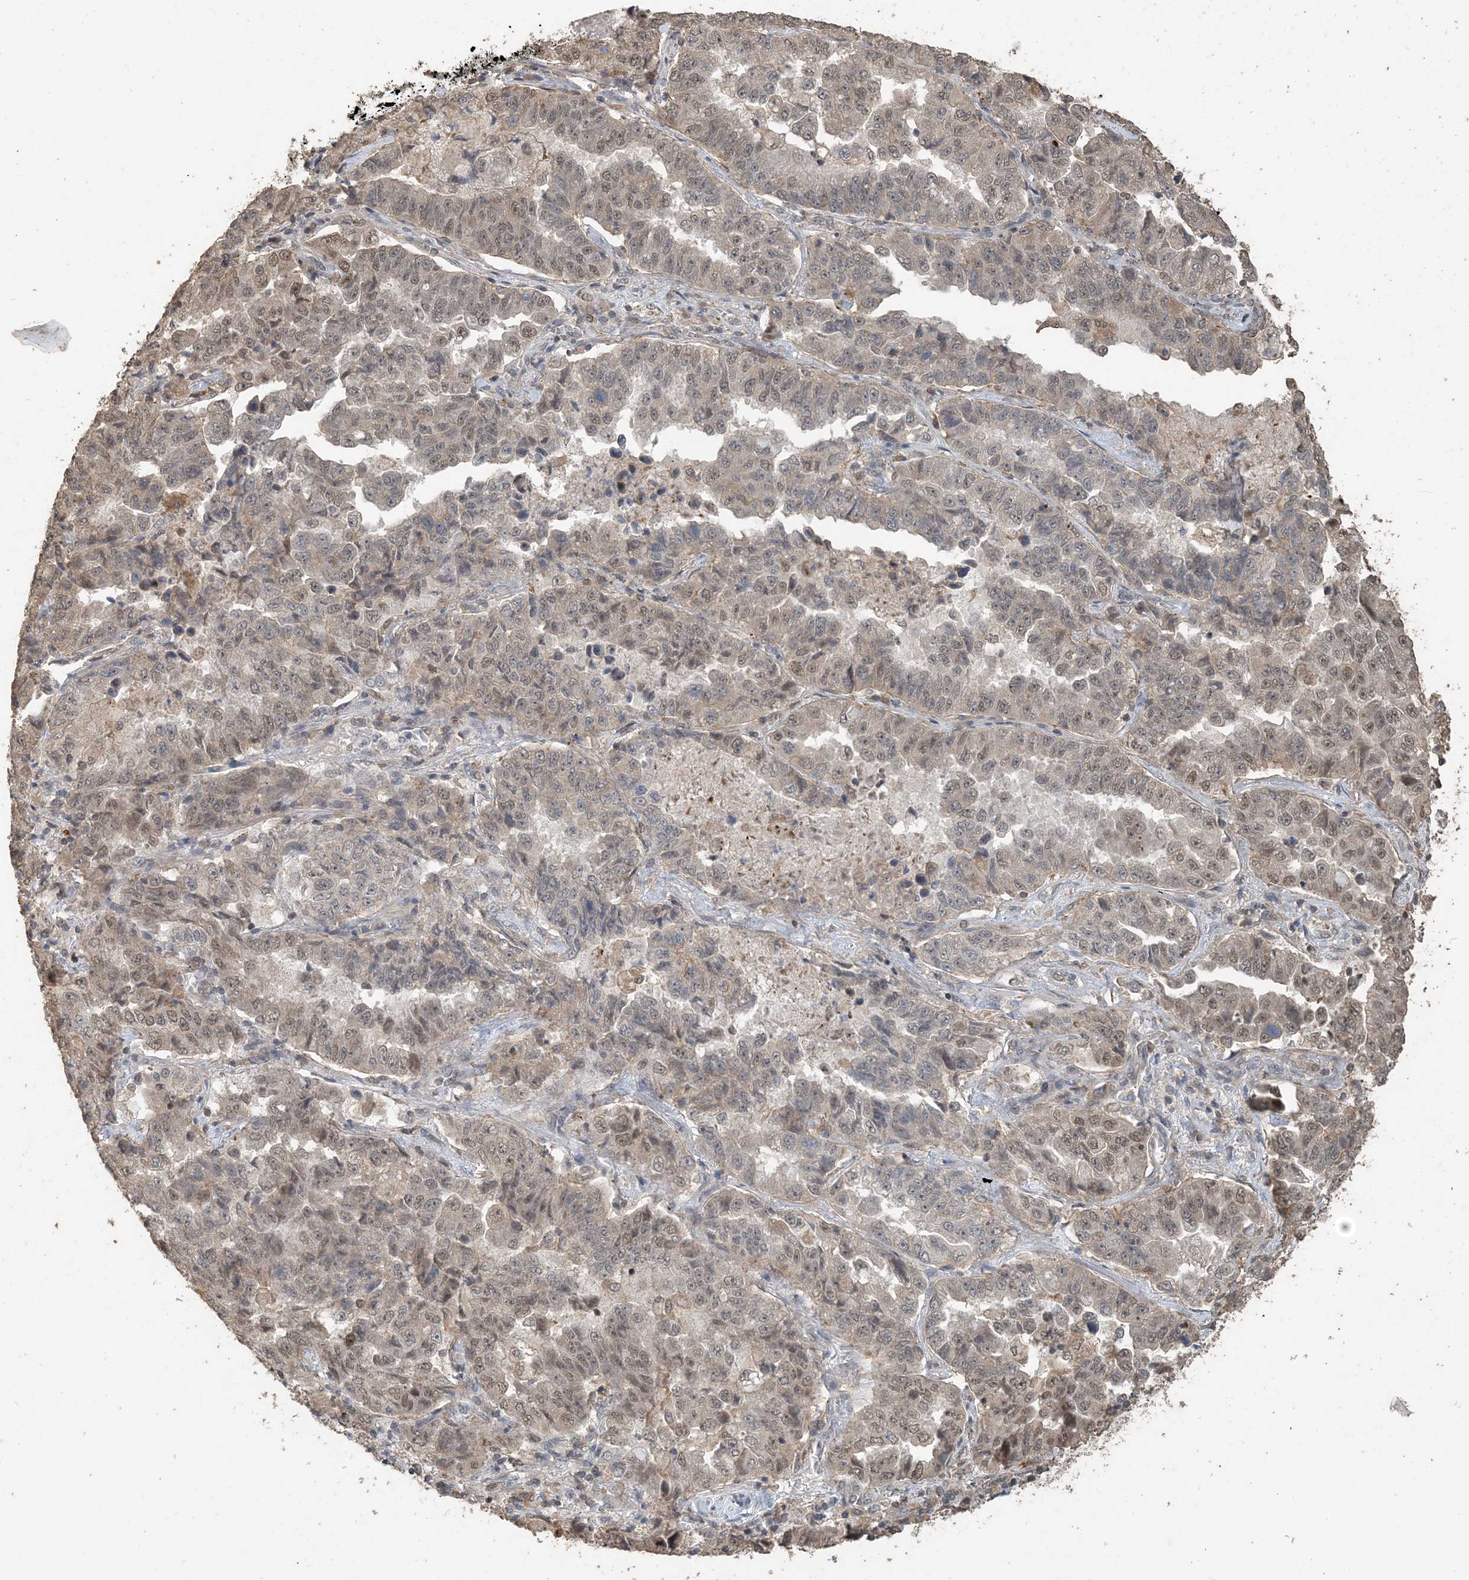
{"staining": {"intensity": "weak", "quantity": ">75%", "location": "nuclear"}, "tissue": "lung cancer", "cell_type": "Tumor cells", "image_type": "cancer", "snomed": [{"axis": "morphology", "description": "Adenocarcinoma, NOS"}, {"axis": "topography", "description": "Lung"}], "caption": "DAB (3,3'-diaminobenzidine) immunohistochemical staining of human adenocarcinoma (lung) demonstrates weak nuclear protein positivity in approximately >75% of tumor cells.", "gene": "ZC3H12A", "patient": {"sex": "female", "age": 51}}